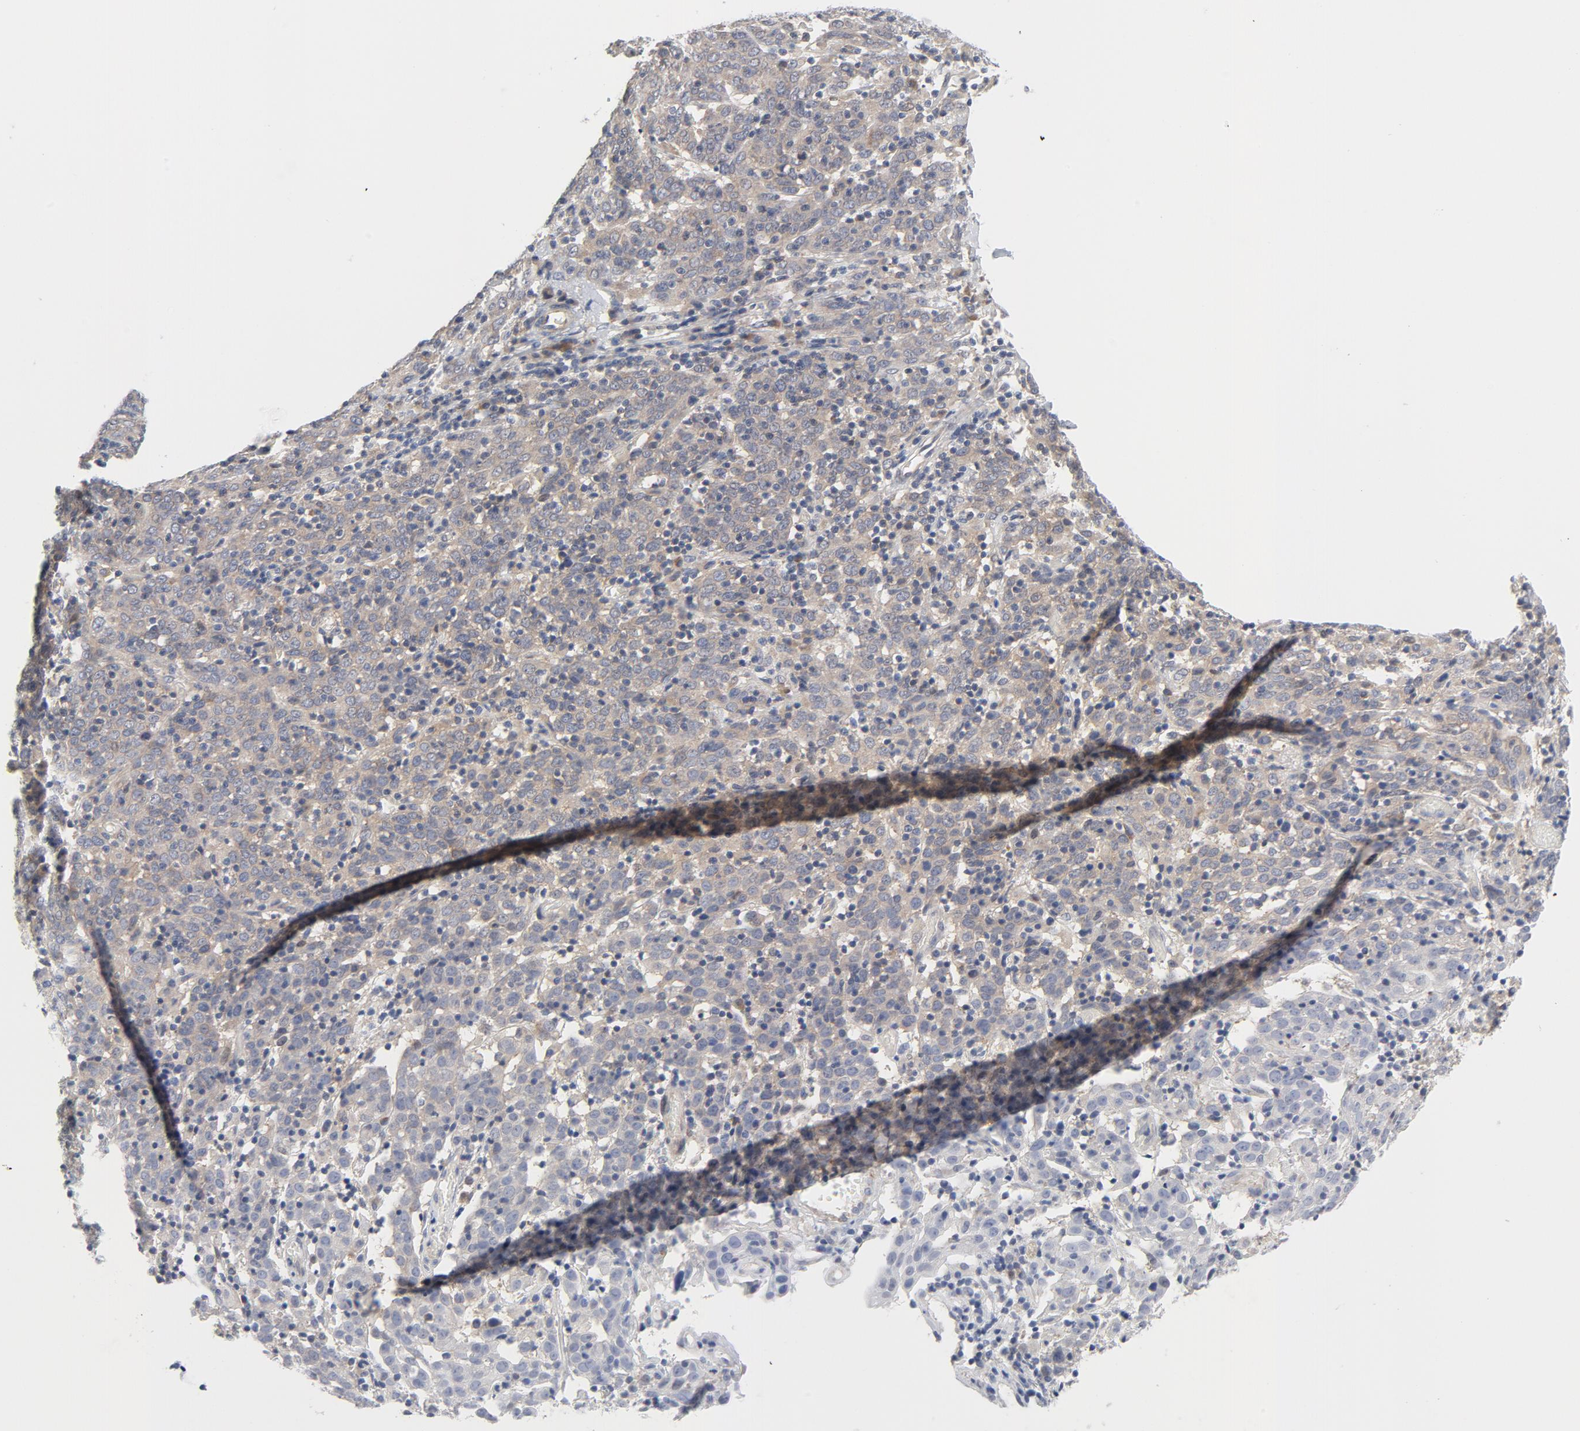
{"staining": {"intensity": "weak", "quantity": ">75%", "location": "cytoplasmic/membranous"}, "tissue": "cervical cancer", "cell_type": "Tumor cells", "image_type": "cancer", "snomed": [{"axis": "morphology", "description": "Normal tissue, NOS"}, {"axis": "morphology", "description": "Squamous cell carcinoma, NOS"}, {"axis": "topography", "description": "Cervix"}], "caption": "Tumor cells show weak cytoplasmic/membranous staining in about >75% of cells in squamous cell carcinoma (cervical).", "gene": "BAD", "patient": {"sex": "female", "age": 67}}